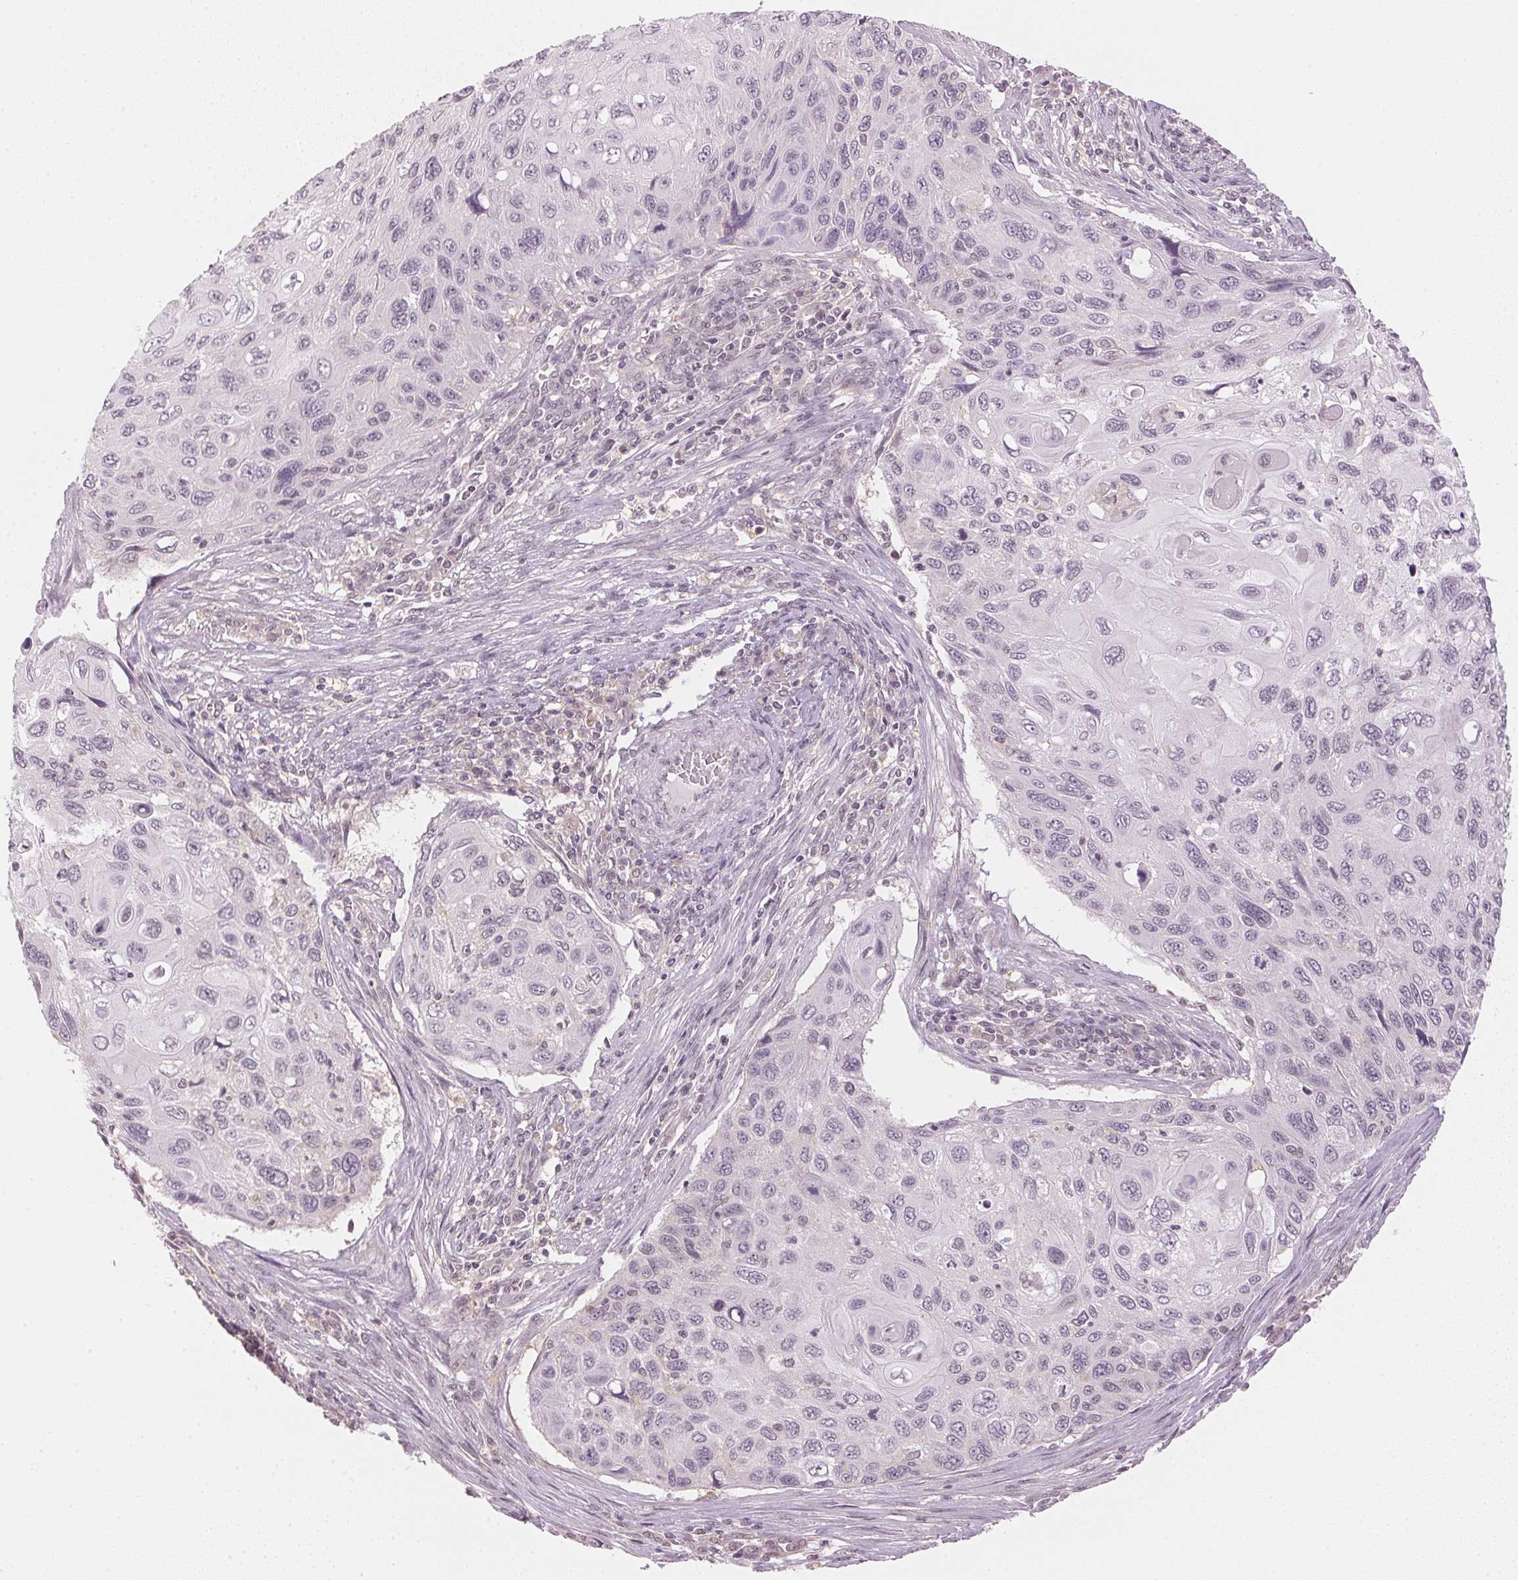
{"staining": {"intensity": "negative", "quantity": "none", "location": "none"}, "tissue": "cervical cancer", "cell_type": "Tumor cells", "image_type": "cancer", "snomed": [{"axis": "morphology", "description": "Squamous cell carcinoma, NOS"}, {"axis": "topography", "description": "Cervix"}], "caption": "DAB (3,3'-diaminobenzidine) immunohistochemical staining of human cervical cancer (squamous cell carcinoma) exhibits no significant staining in tumor cells.", "gene": "KPRP", "patient": {"sex": "female", "age": 70}}